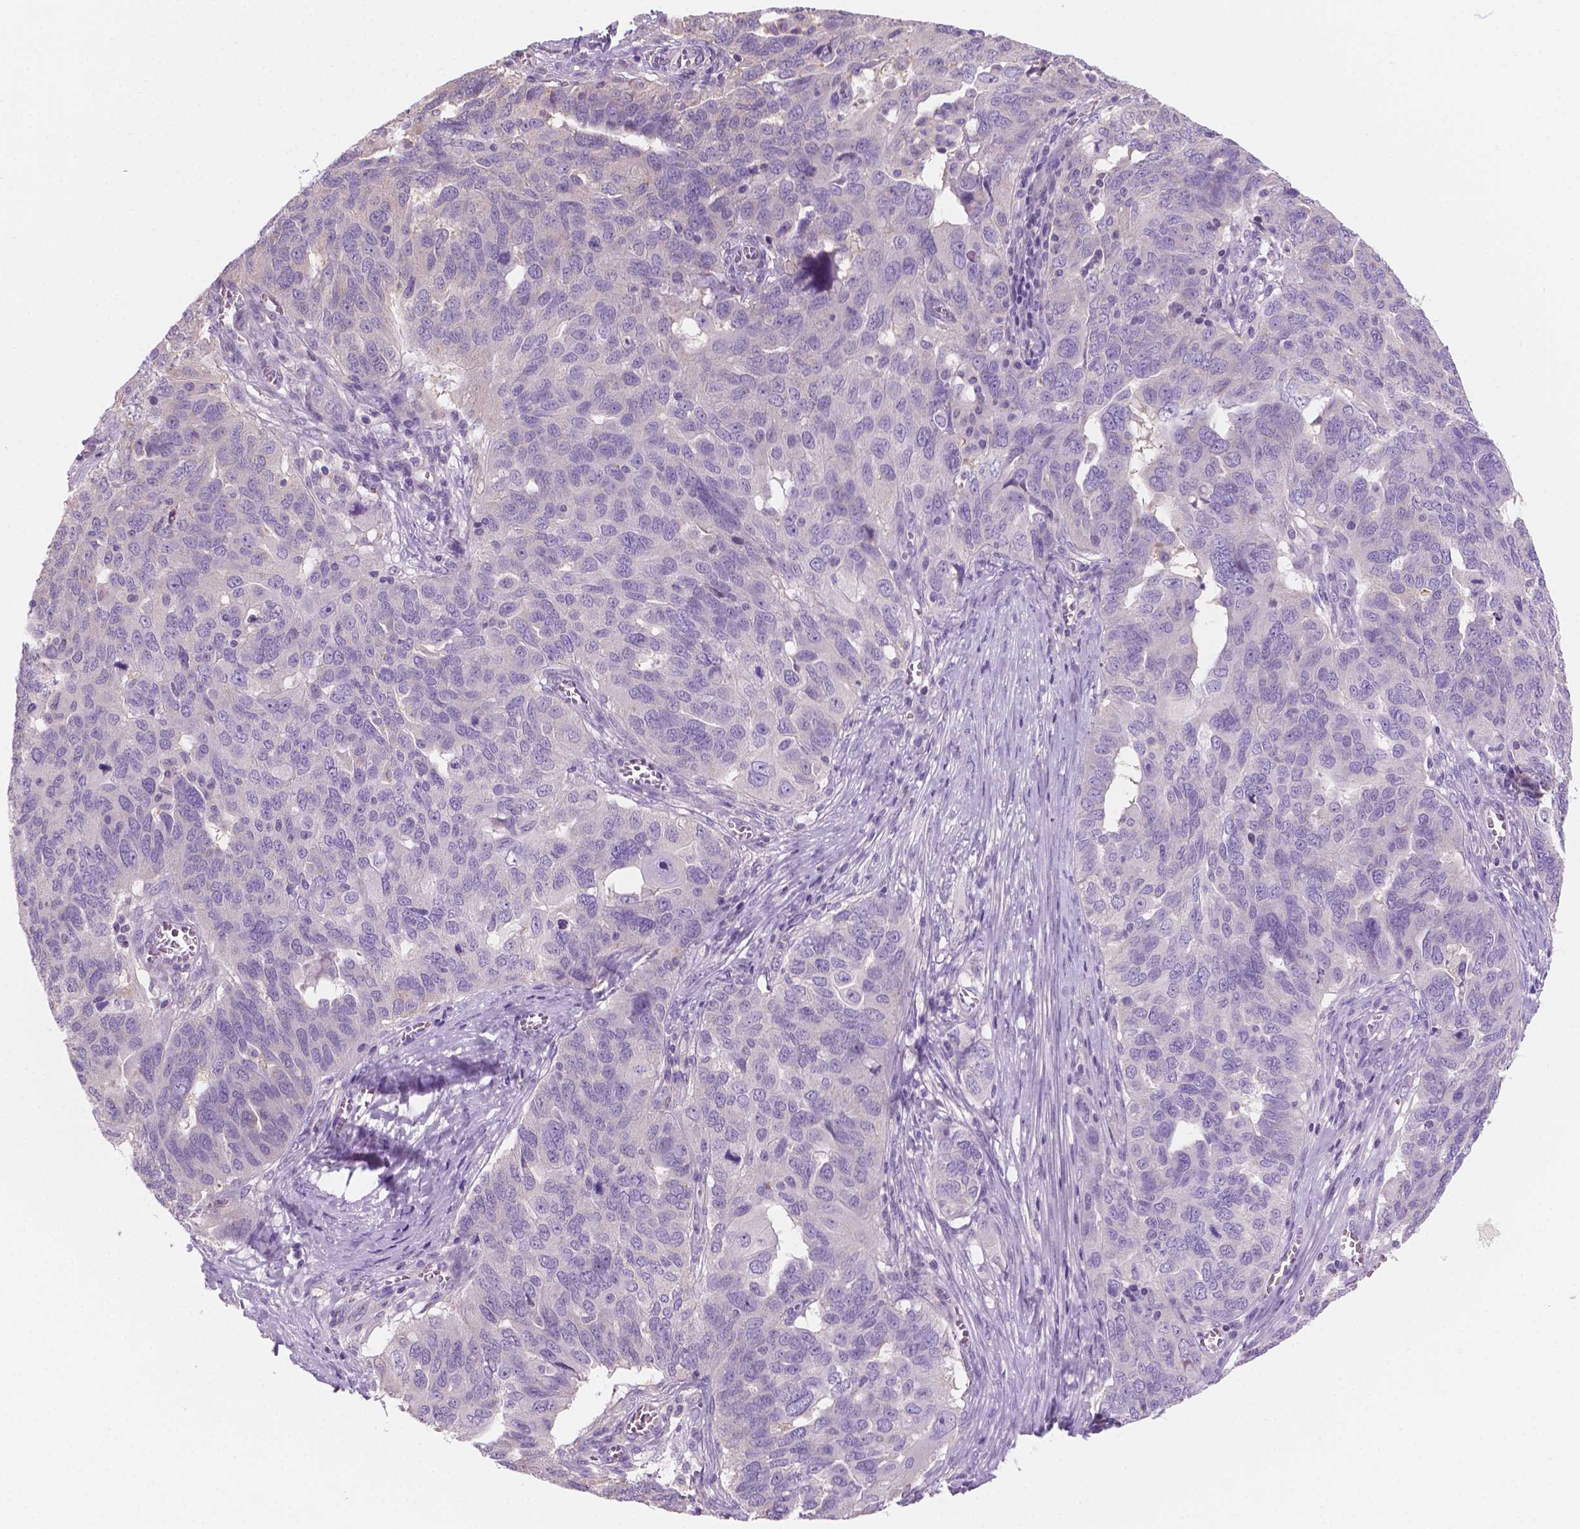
{"staining": {"intensity": "negative", "quantity": "none", "location": "none"}, "tissue": "ovarian cancer", "cell_type": "Tumor cells", "image_type": "cancer", "snomed": [{"axis": "morphology", "description": "Carcinoma, endometroid"}, {"axis": "topography", "description": "Soft tissue"}, {"axis": "topography", "description": "Ovary"}], "caption": "Tumor cells show no significant protein expression in endometroid carcinoma (ovarian).", "gene": "SBSN", "patient": {"sex": "female", "age": 52}}